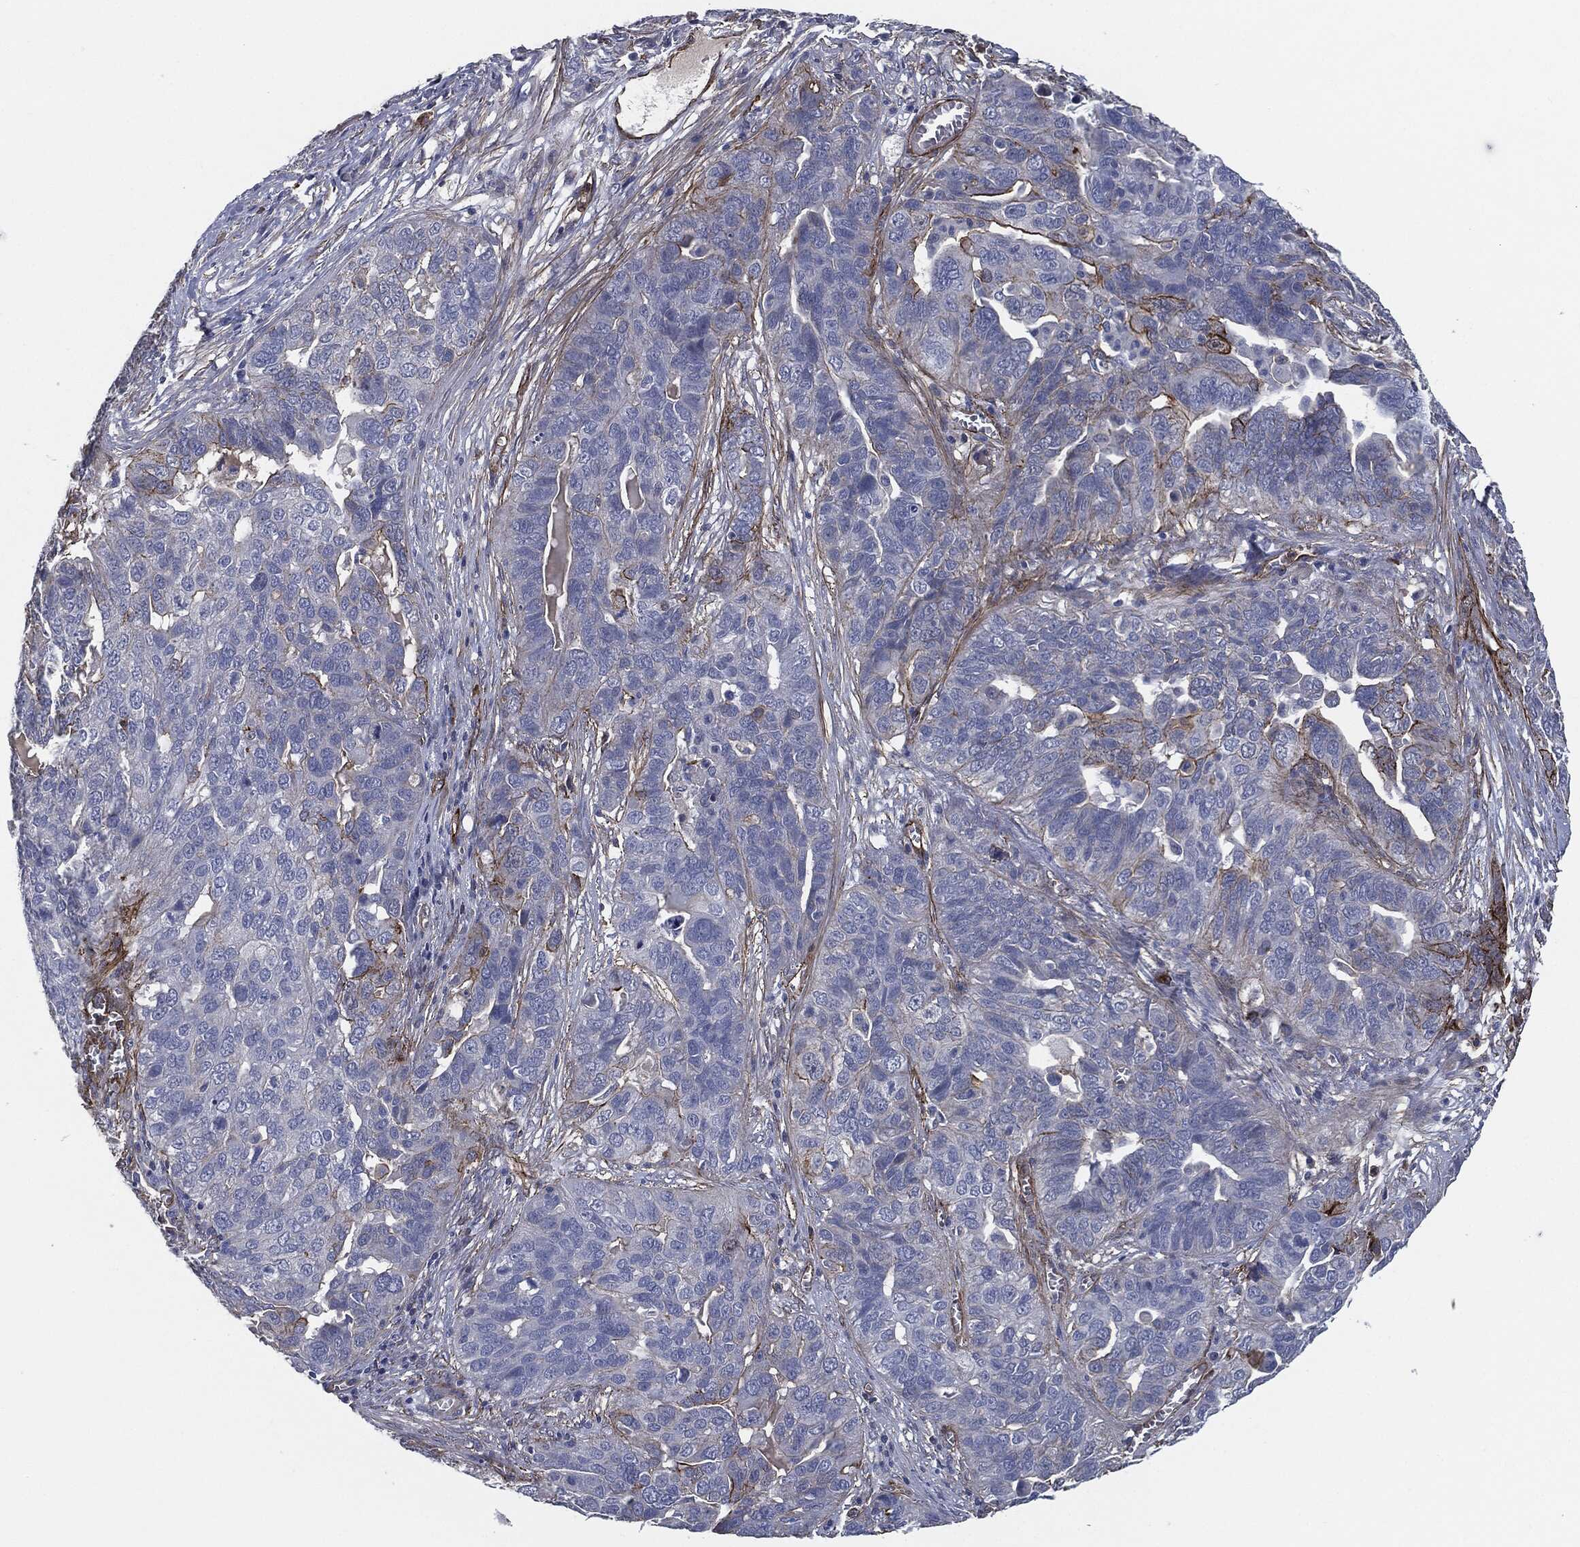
{"staining": {"intensity": "strong", "quantity": "<25%", "location": "cytoplasmic/membranous"}, "tissue": "ovarian cancer", "cell_type": "Tumor cells", "image_type": "cancer", "snomed": [{"axis": "morphology", "description": "Carcinoma, endometroid"}, {"axis": "topography", "description": "Soft tissue"}, {"axis": "topography", "description": "Ovary"}], "caption": "High-power microscopy captured an immunohistochemistry (IHC) histopathology image of ovarian endometroid carcinoma, revealing strong cytoplasmic/membranous staining in about <25% of tumor cells.", "gene": "SVIL", "patient": {"sex": "female", "age": 52}}